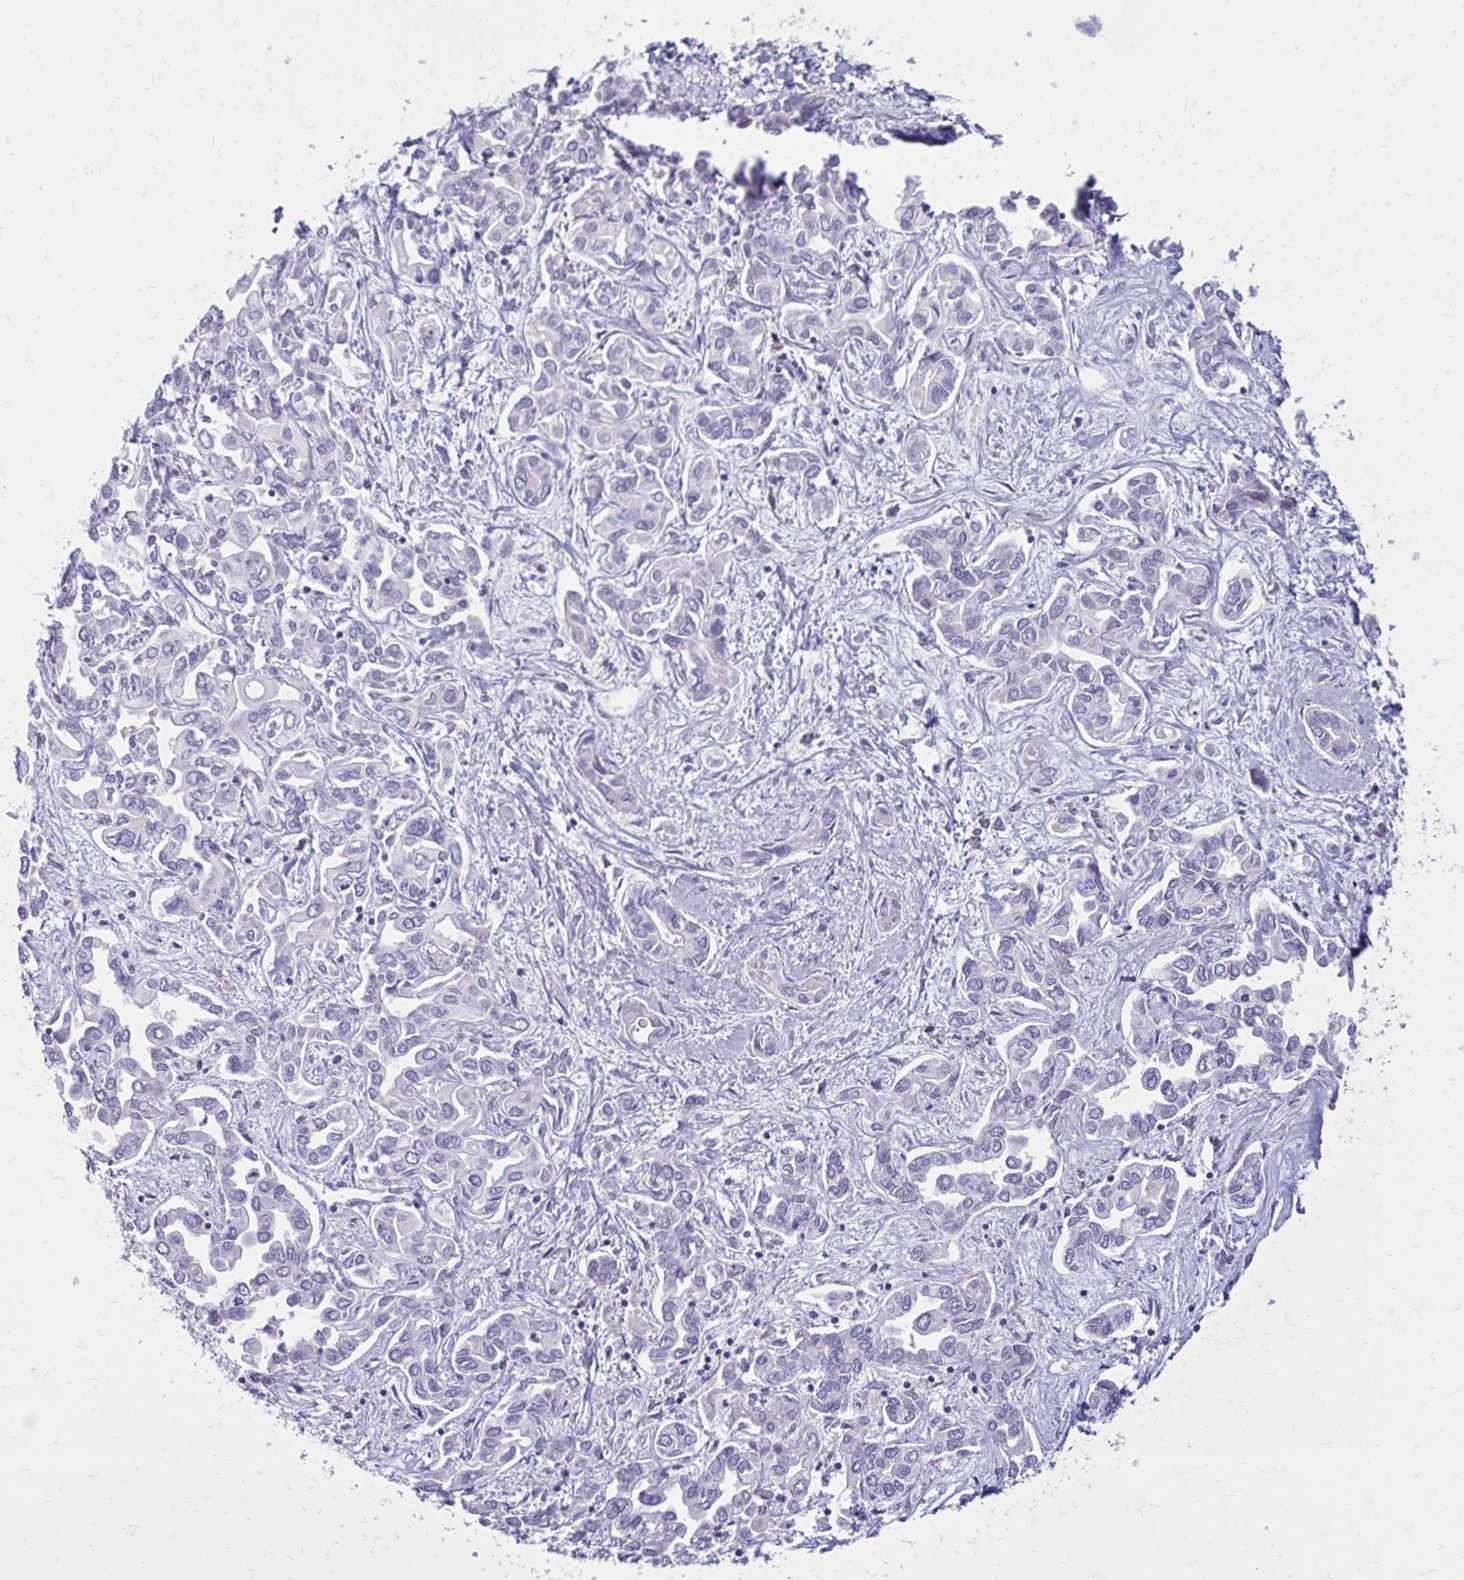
{"staining": {"intensity": "negative", "quantity": "none", "location": "none"}, "tissue": "liver cancer", "cell_type": "Tumor cells", "image_type": "cancer", "snomed": [{"axis": "morphology", "description": "Cholangiocarcinoma"}, {"axis": "topography", "description": "Liver"}], "caption": "Image shows no protein staining in tumor cells of liver cancer (cholangiocarcinoma) tissue.", "gene": "PROSER1", "patient": {"sex": "female", "age": 64}}